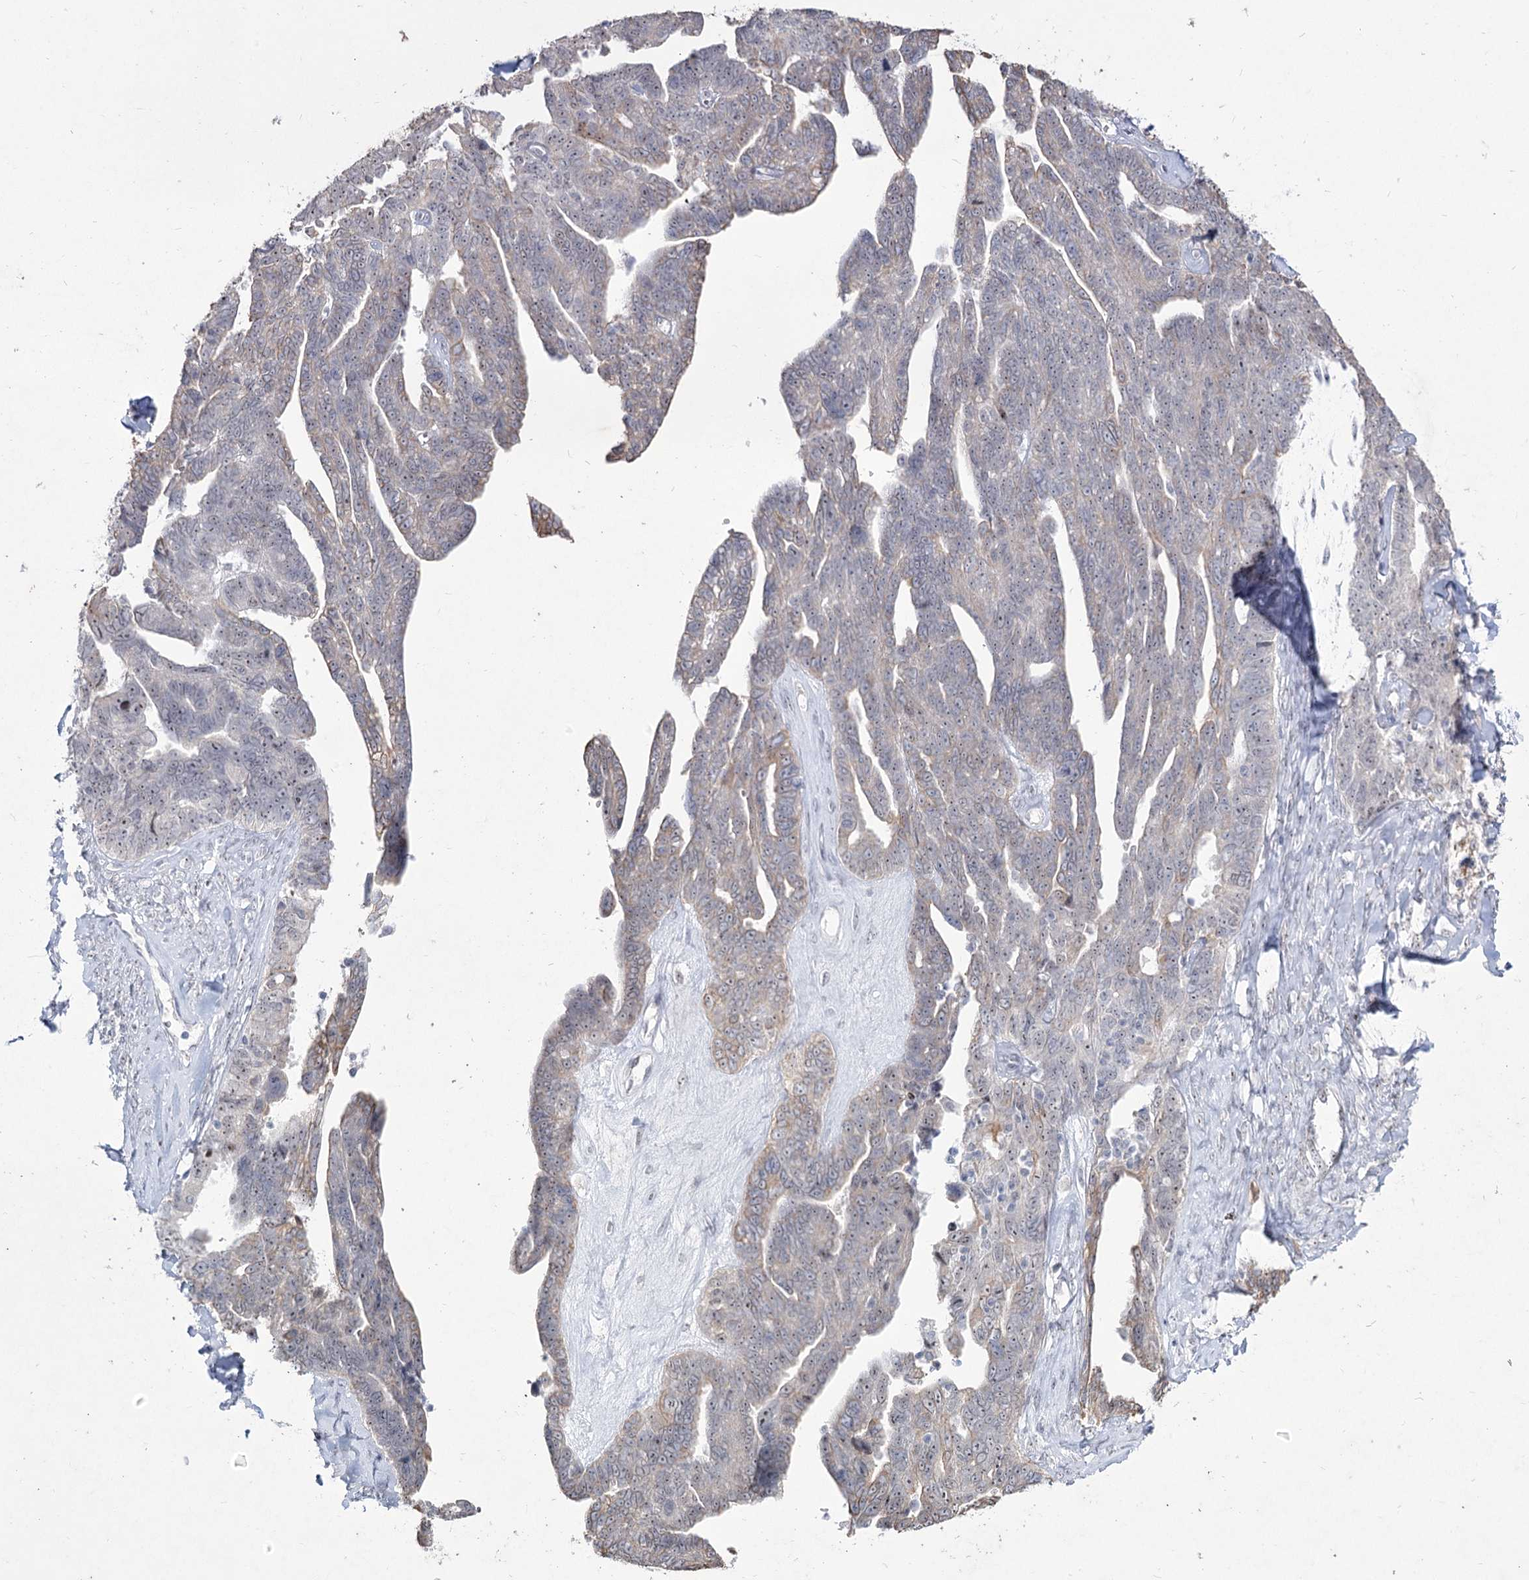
{"staining": {"intensity": "negative", "quantity": "none", "location": "none"}, "tissue": "ovarian cancer", "cell_type": "Tumor cells", "image_type": "cancer", "snomed": [{"axis": "morphology", "description": "Cystadenocarcinoma, serous, NOS"}, {"axis": "topography", "description": "Ovary"}], "caption": "This image is of serous cystadenocarcinoma (ovarian) stained with immunohistochemistry to label a protein in brown with the nuclei are counter-stained blue. There is no positivity in tumor cells.", "gene": "DDX50", "patient": {"sex": "female", "age": 79}}